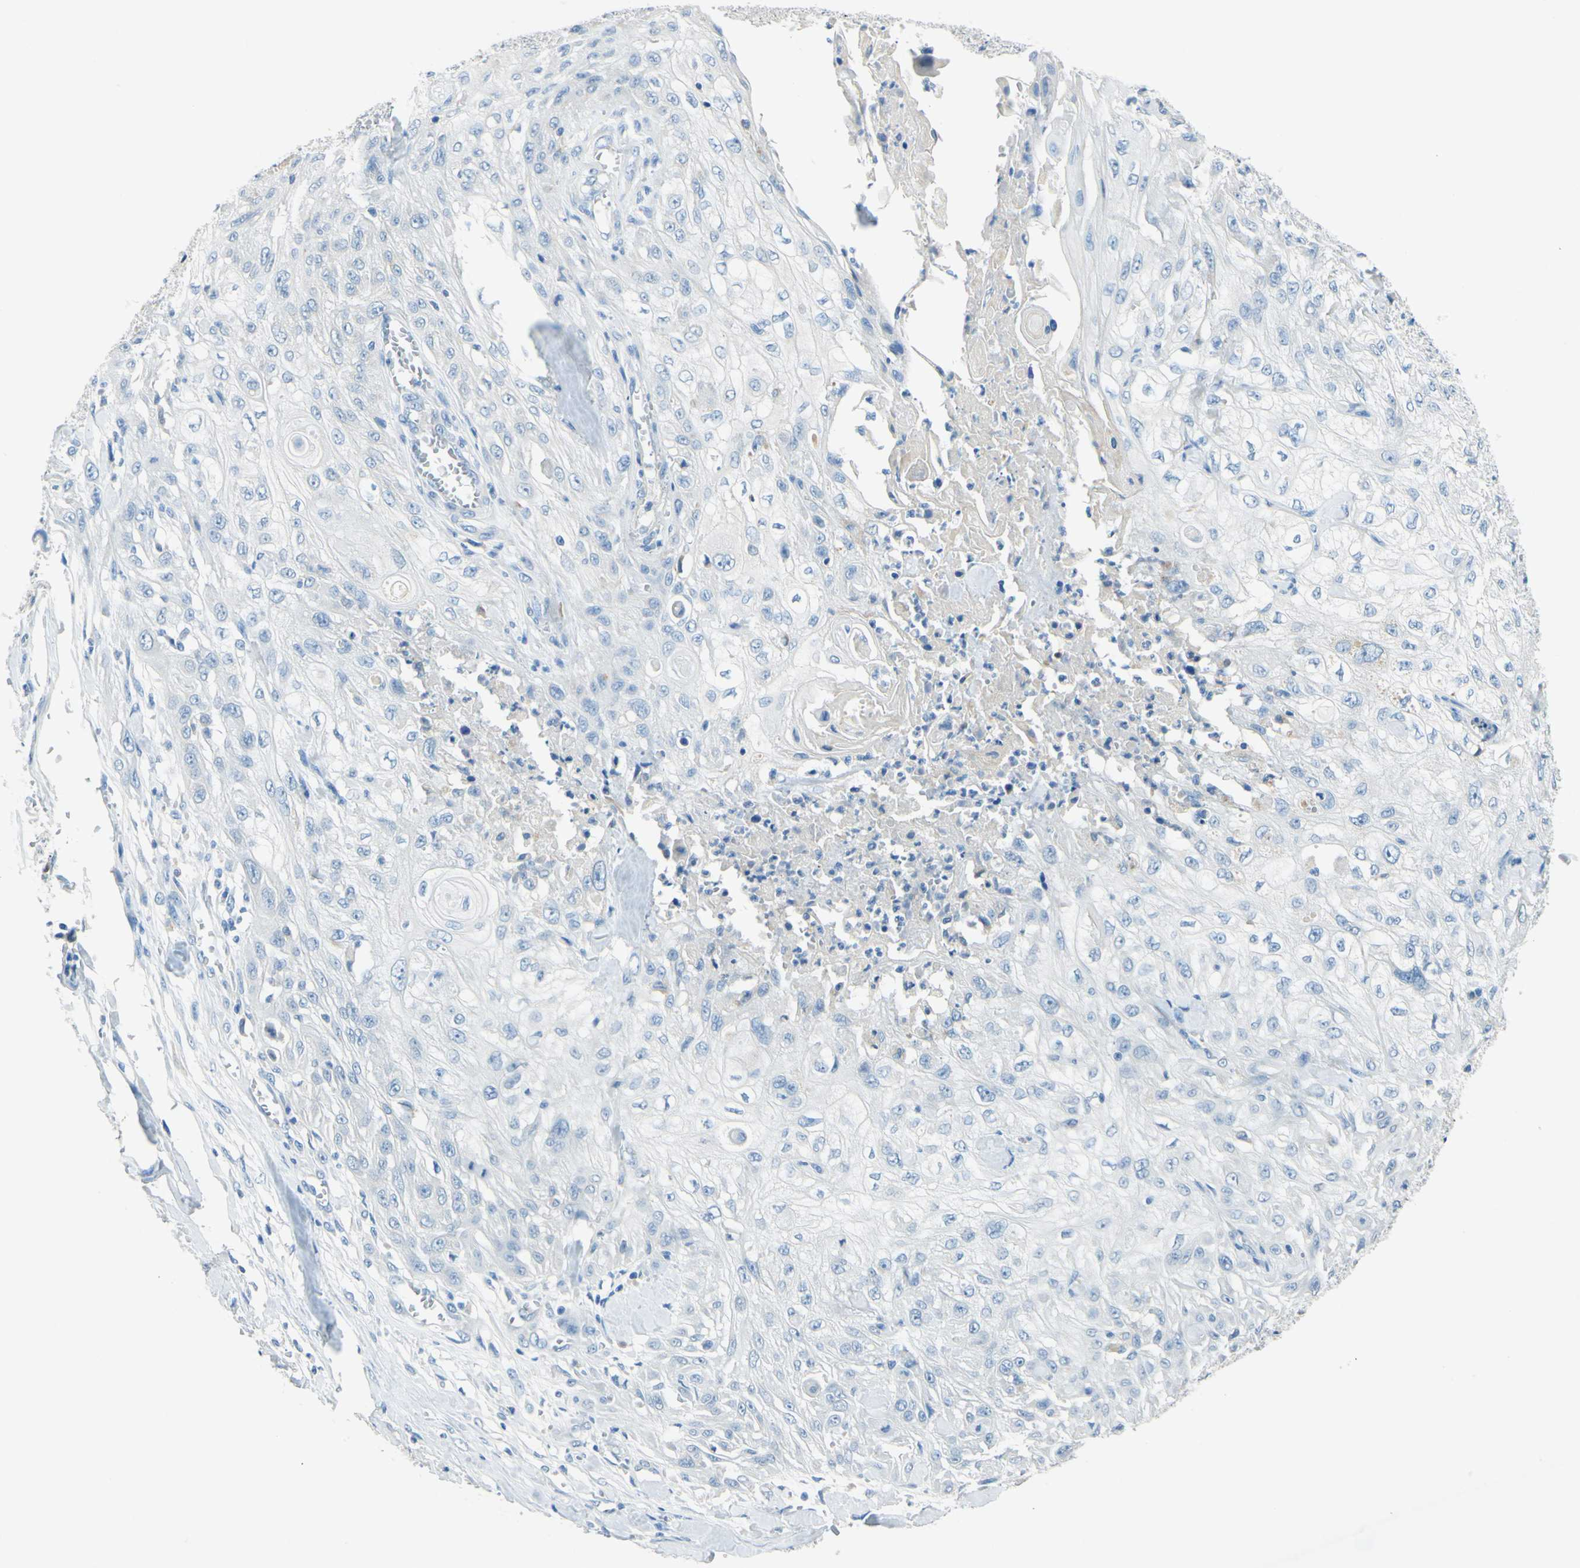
{"staining": {"intensity": "negative", "quantity": "none", "location": "none"}, "tissue": "skin cancer", "cell_type": "Tumor cells", "image_type": "cancer", "snomed": [{"axis": "morphology", "description": "Squamous cell carcinoma, NOS"}, {"axis": "morphology", "description": "Squamous cell carcinoma, metastatic, NOS"}, {"axis": "topography", "description": "Skin"}, {"axis": "topography", "description": "Lymph node"}], "caption": "IHC micrograph of neoplastic tissue: human skin squamous cell carcinoma stained with DAB exhibits no significant protein expression in tumor cells.", "gene": "CDH10", "patient": {"sex": "male", "age": 75}}